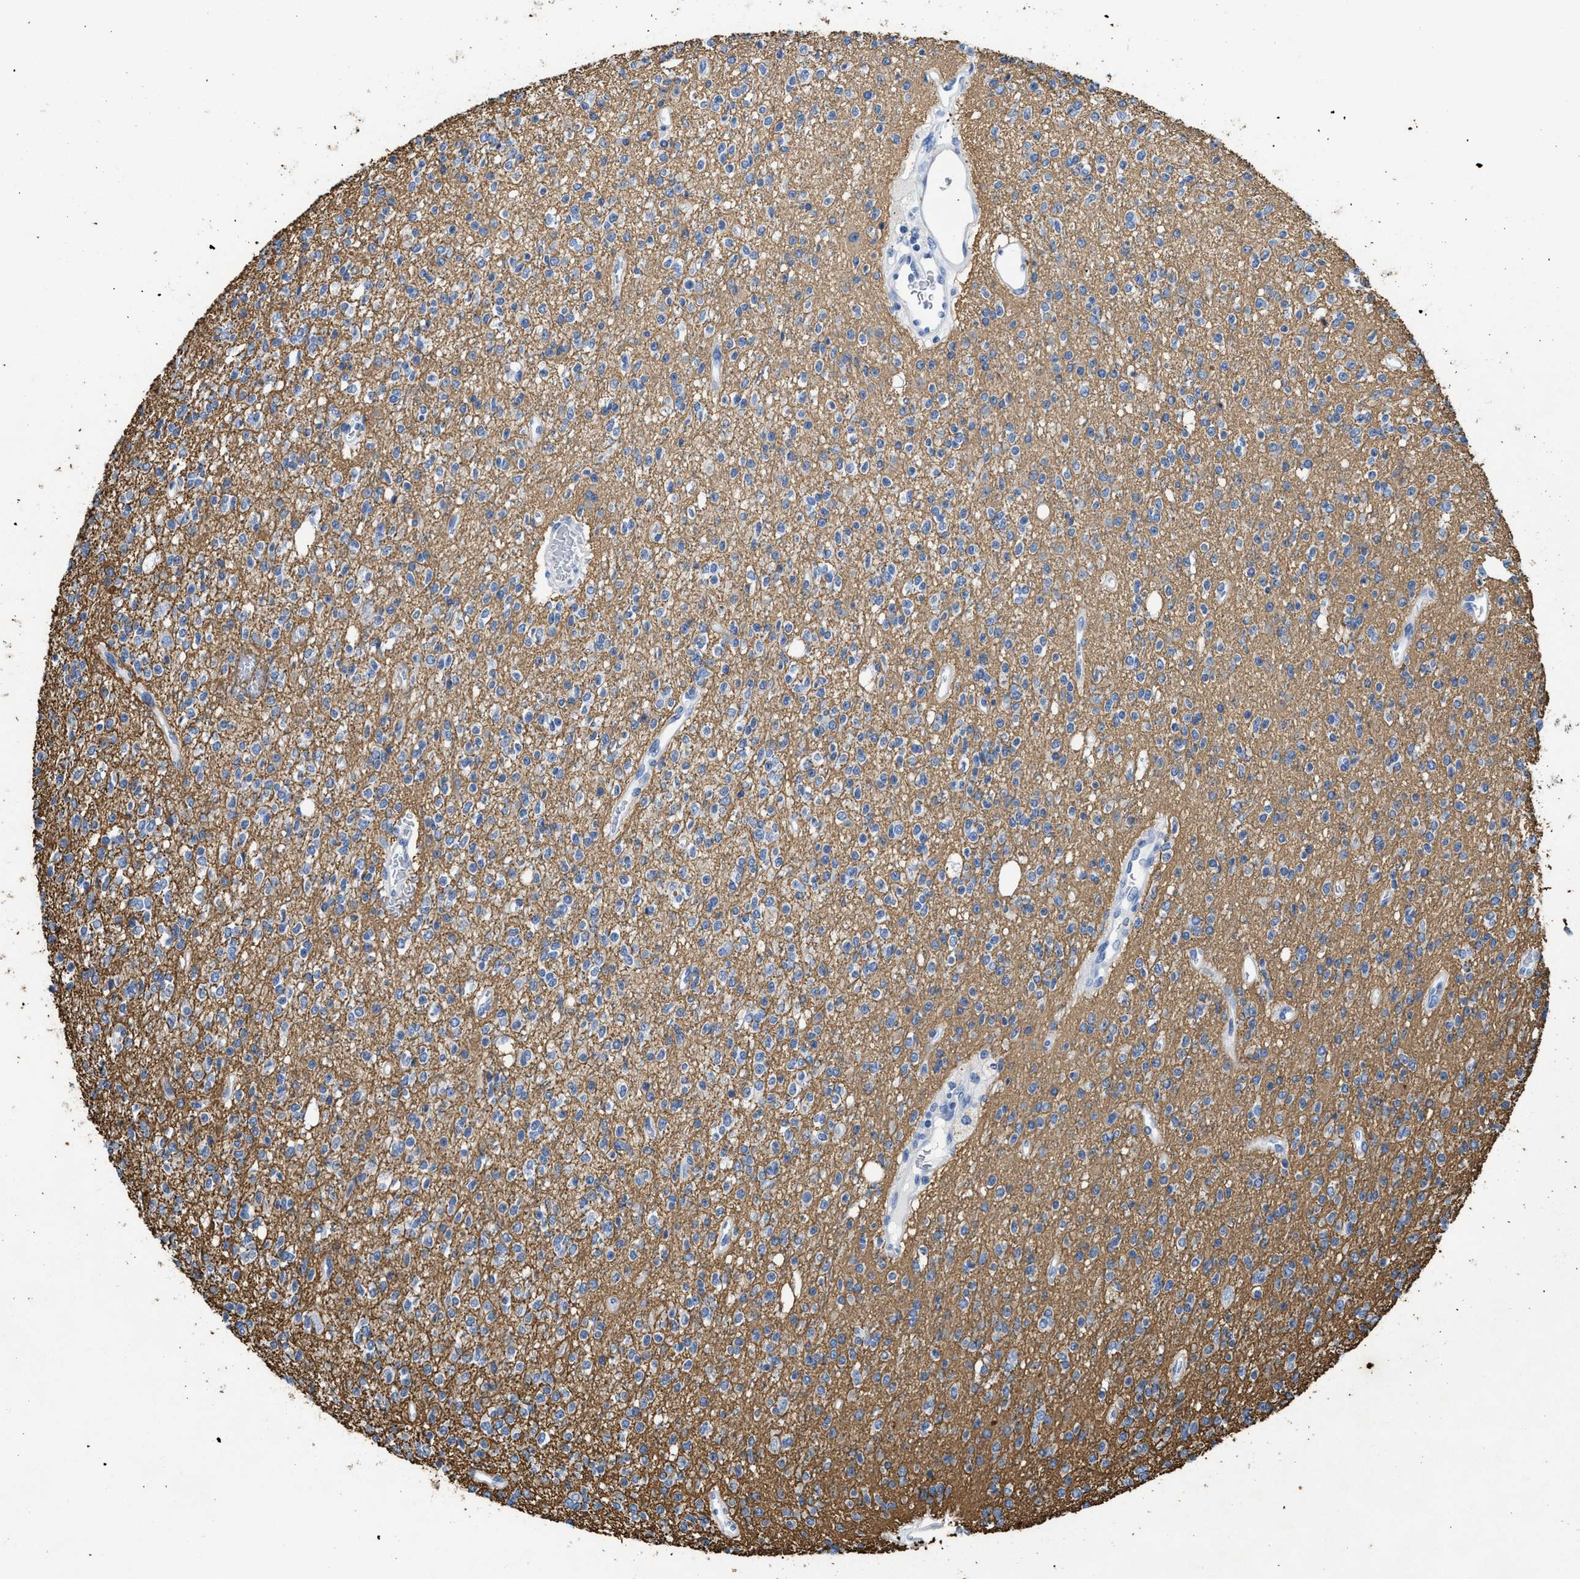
{"staining": {"intensity": "negative", "quantity": "none", "location": "none"}, "tissue": "glioma", "cell_type": "Tumor cells", "image_type": "cancer", "snomed": [{"axis": "morphology", "description": "Glioma, malignant, High grade"}, {"axis": "topography", "description": "Brain"}], "caption": "IHC image of neoplastic tissue: high-grade glioma (malignant) stained with DAB shows no significant protein expression in tumor cells.", "gene": "DLC1", "patient": {"sex": "male", "age": 34}}